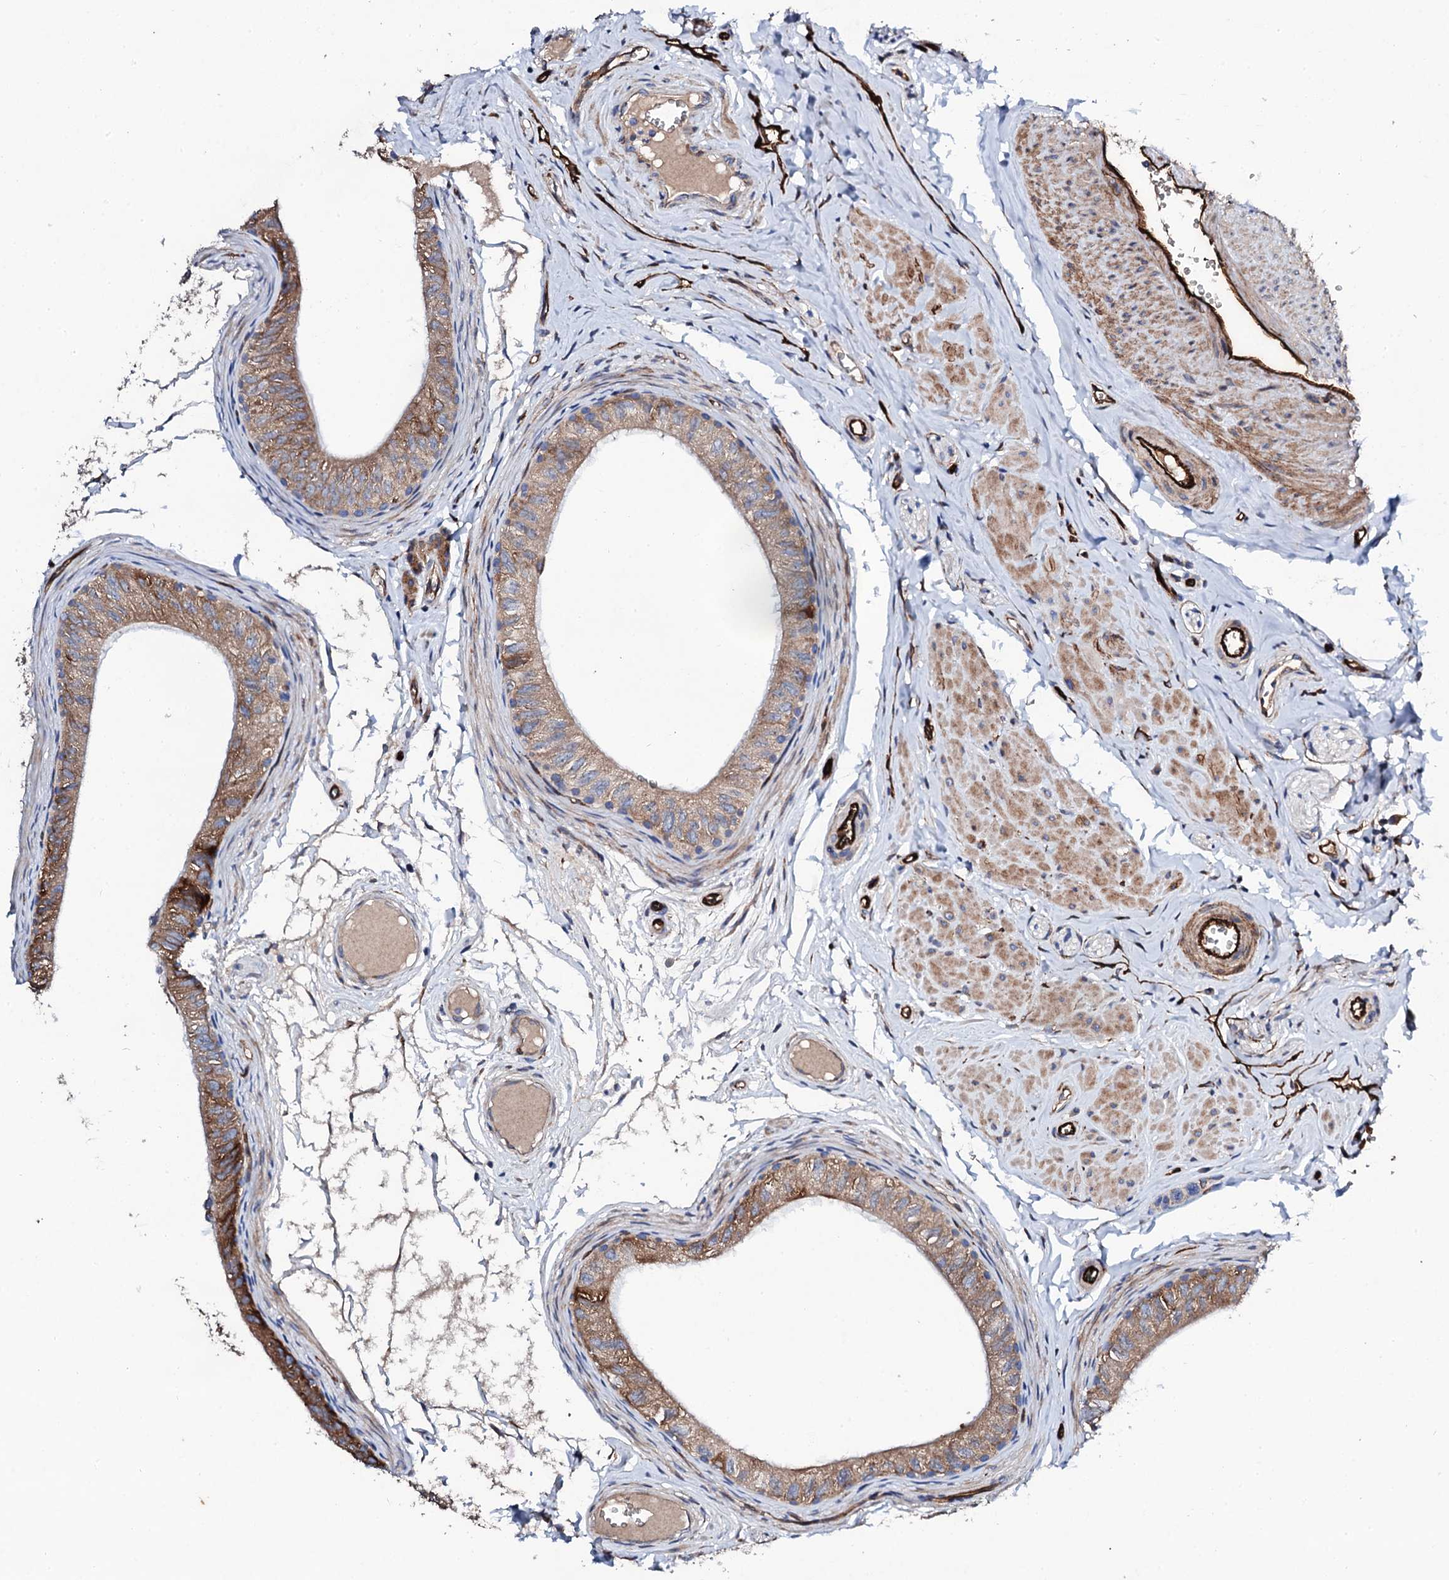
{"staining": {"intensity": "moderate", "quantity": ">75%", "location": "cytoplasmic/membranous"}, "tissue": "epididymis", "cell_type": "Glandular cells", "image_type": "normal", "snomed": [{"axis": "morphology", "description": "Normal tissue, NOS"}, {"axis": "topography", "description": "Epididymis"}], "caption": "This histopathology image exhibits IHC staining of benign epididymis, with medium moderate cytoplasmic/membranous positivity in about >75% of glandular cells.", "gene": "DBX1", "patient": {"sex": "male", "age": 42}}